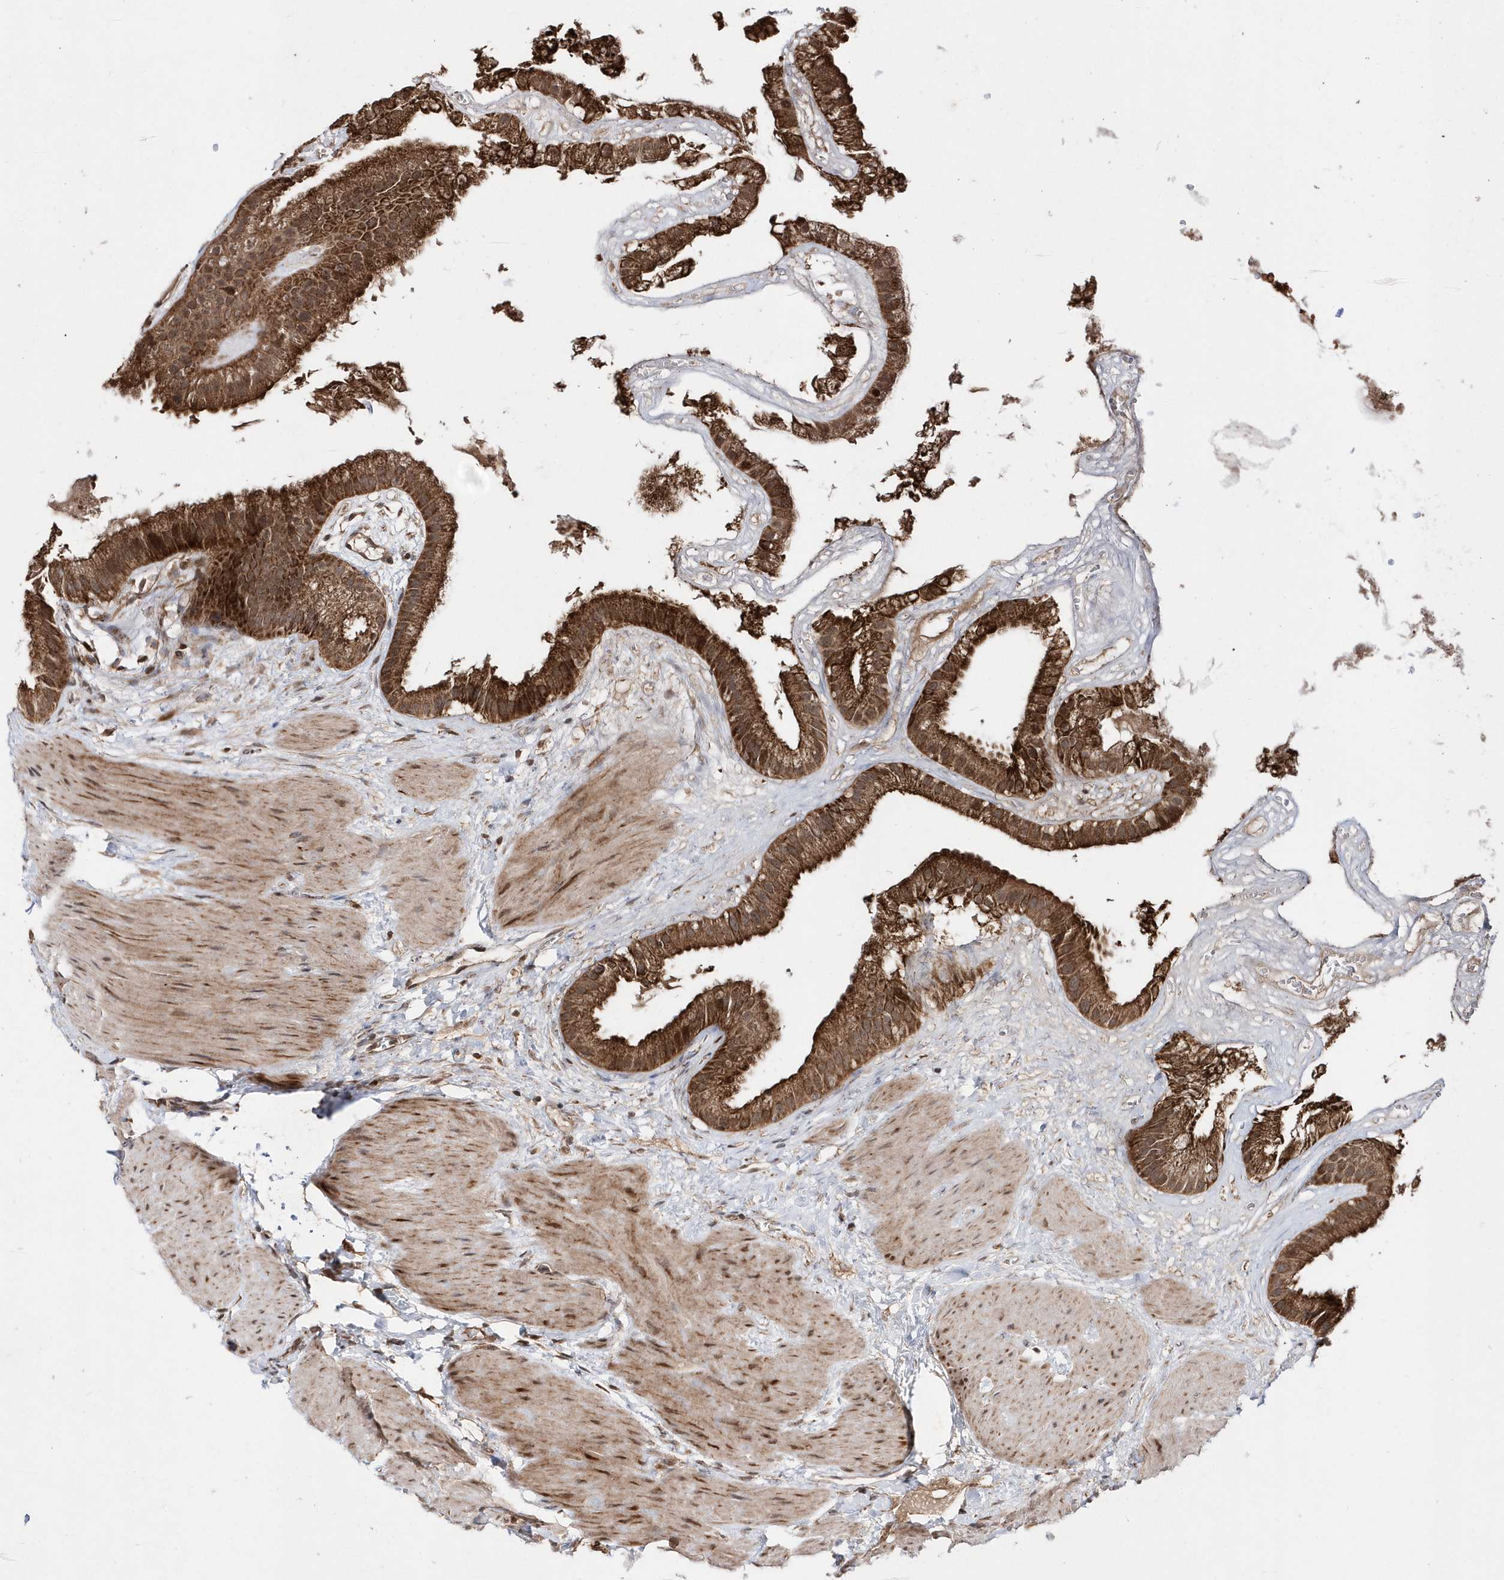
{"staining": {"intensity": "strong", "quantity": ">75%", "location": "cytoplasmic/membranous"}, "tissue": "gallbladder", "cell_type": "Glandular cells", "image_type": "normal", "snomed": [{"axis": "morphology", "description": "Normal tissue, NOS"}, {"axis": "topography", "description": "Gallbladder"}], "caption": "High-magnification brightfield microscopy of benign gallbladder stained with DAB (3,3'-diaminobenzidine) (brown) and counterstained with hematoxylin (blue). glandular cells exhibit strong cytoplasmic/membranous expression is seen in about>75% of cells. Using DAB (brown) and hematoxylin (blue) stains, captured at high magnification using brightfield microscopy.", "gene": "DALRD3", "patient": {"sex": "male", "age": 55}}